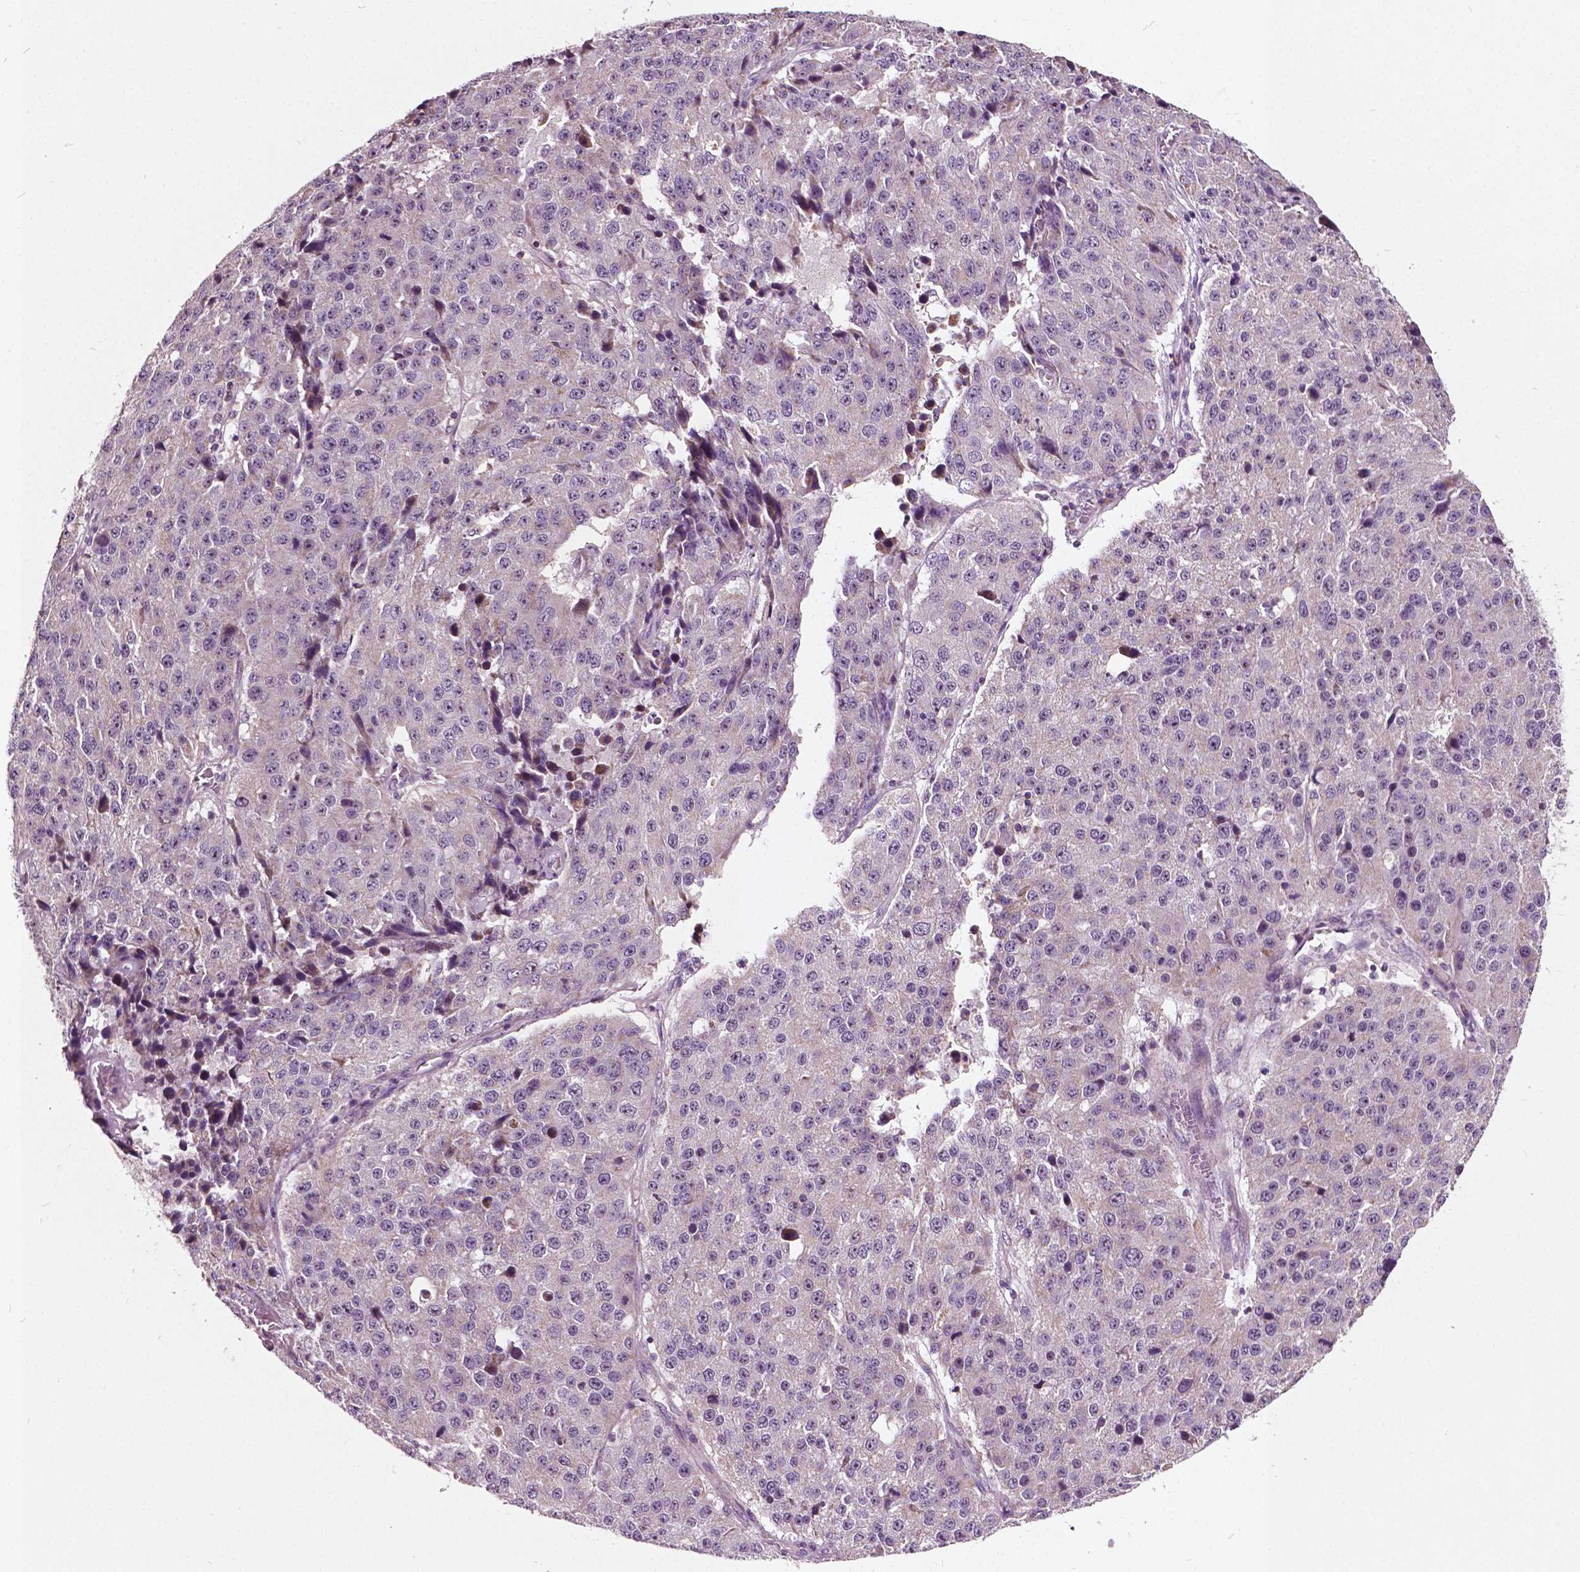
{"staining": {"intensity": "weak", "quantity": "<25%", "location": "nuclear"}, "tissue": "stomach cancer", "cell_type": "Tumor cells", "image_type": "cancer", "snomed": [{"axis": "morphology", "description": "Adenocarcinoma, NOS"}, {"axis": "topography", "description": "Stomach"}], "caption": "There is no significant positivity in tumor cells of stomach adenocarcinoma.", "gene": "ODF3L2", "patient": {"sex": "male", "age": 71}}